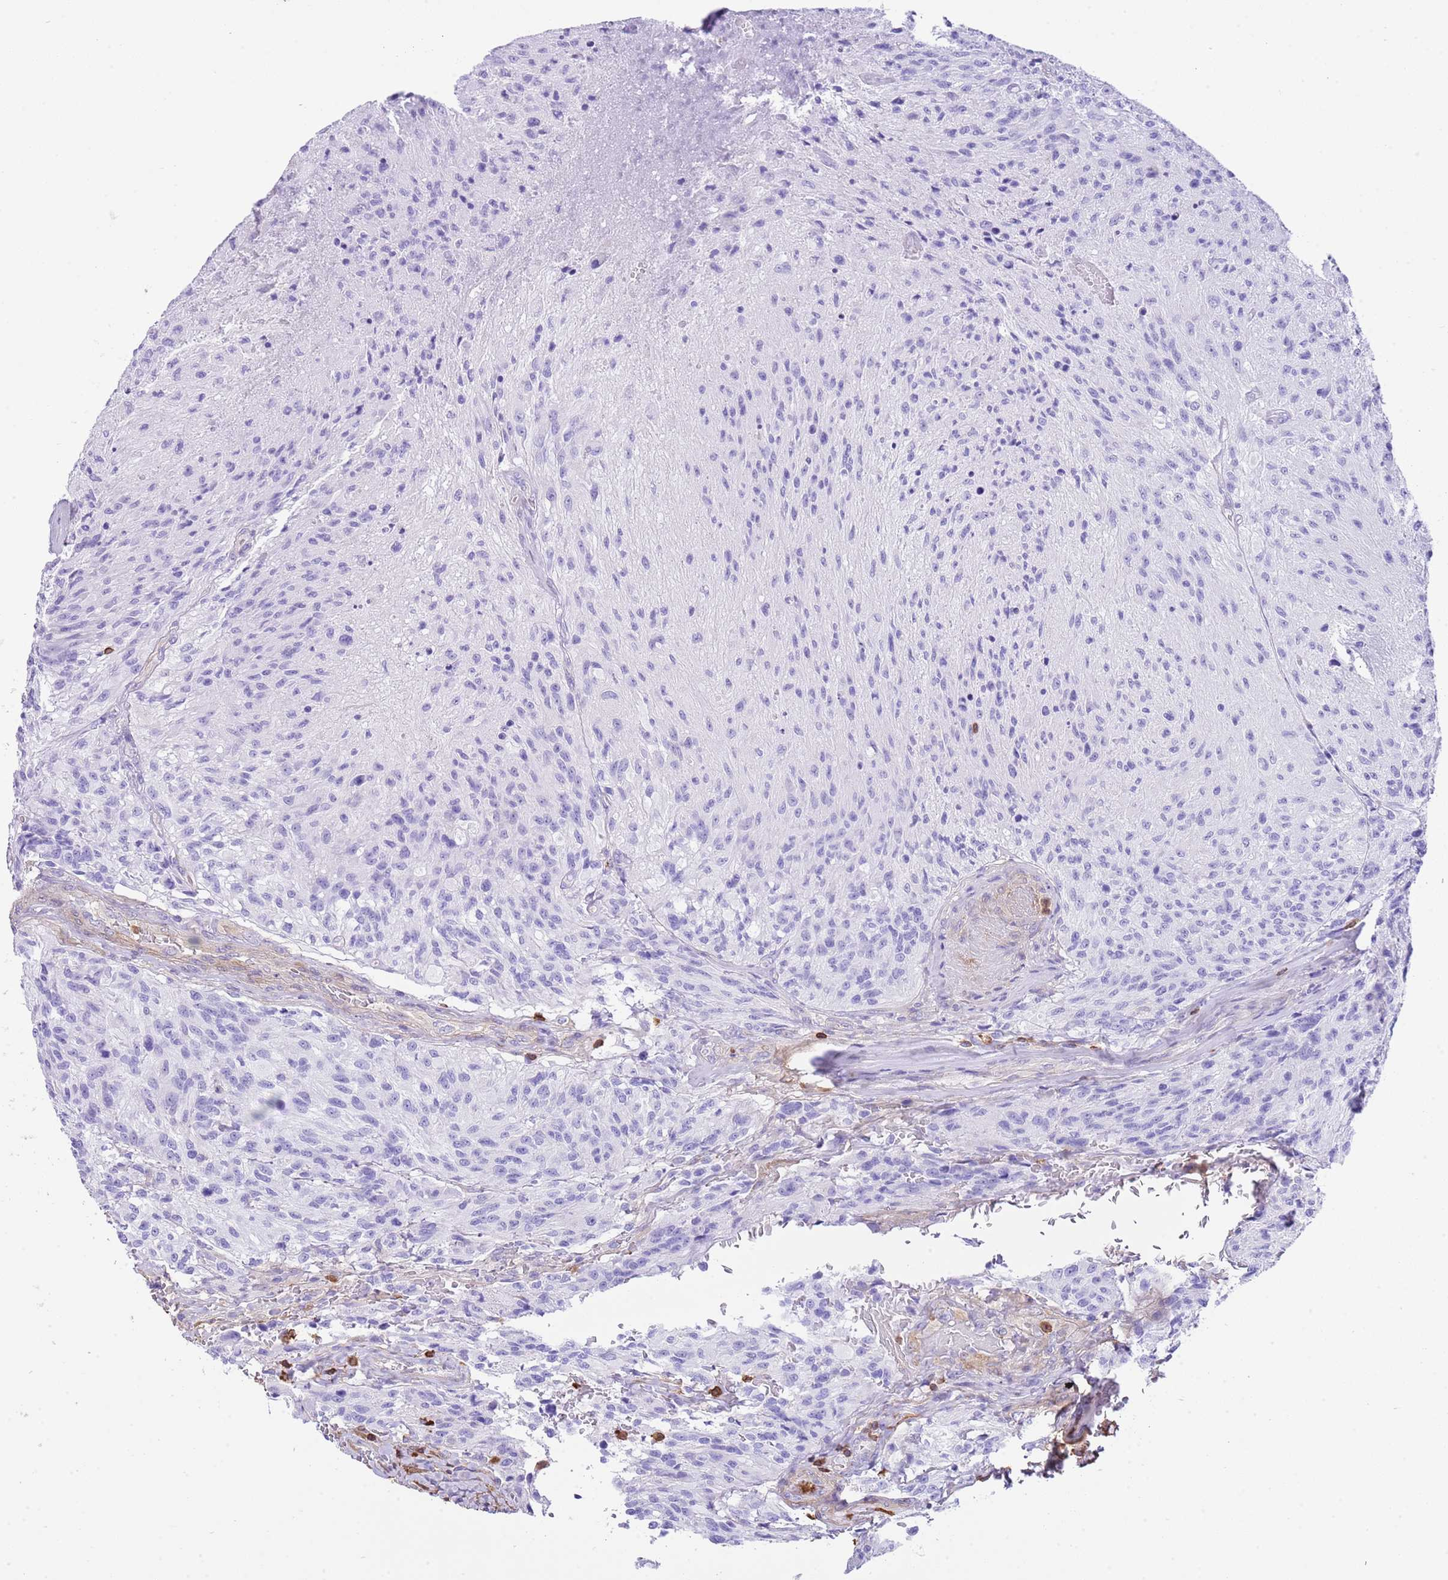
{"staining": {"intensity": "negative", "quantity": "none", "location": "none"}, "tissue": "glioma", "cell_type": "Tumor cells", "image_type": "cancer", "snomed": [{"axis": "morphology", "description": "Normal tissue, NOS"}, {"axis": "morphology", "description": "Glioma, malignant, High grade"}, {"axis": "topography", "description": "Cerebral cortex"}], "caption": "High power microscopy histopathology image of an immunohistochemistry (IHC) micrograph of high-grade glioma (malignant), revealing no significant staining in tumor cells.", "gene": "CNN2", "patient": {"sex": "male", "age": 56}}